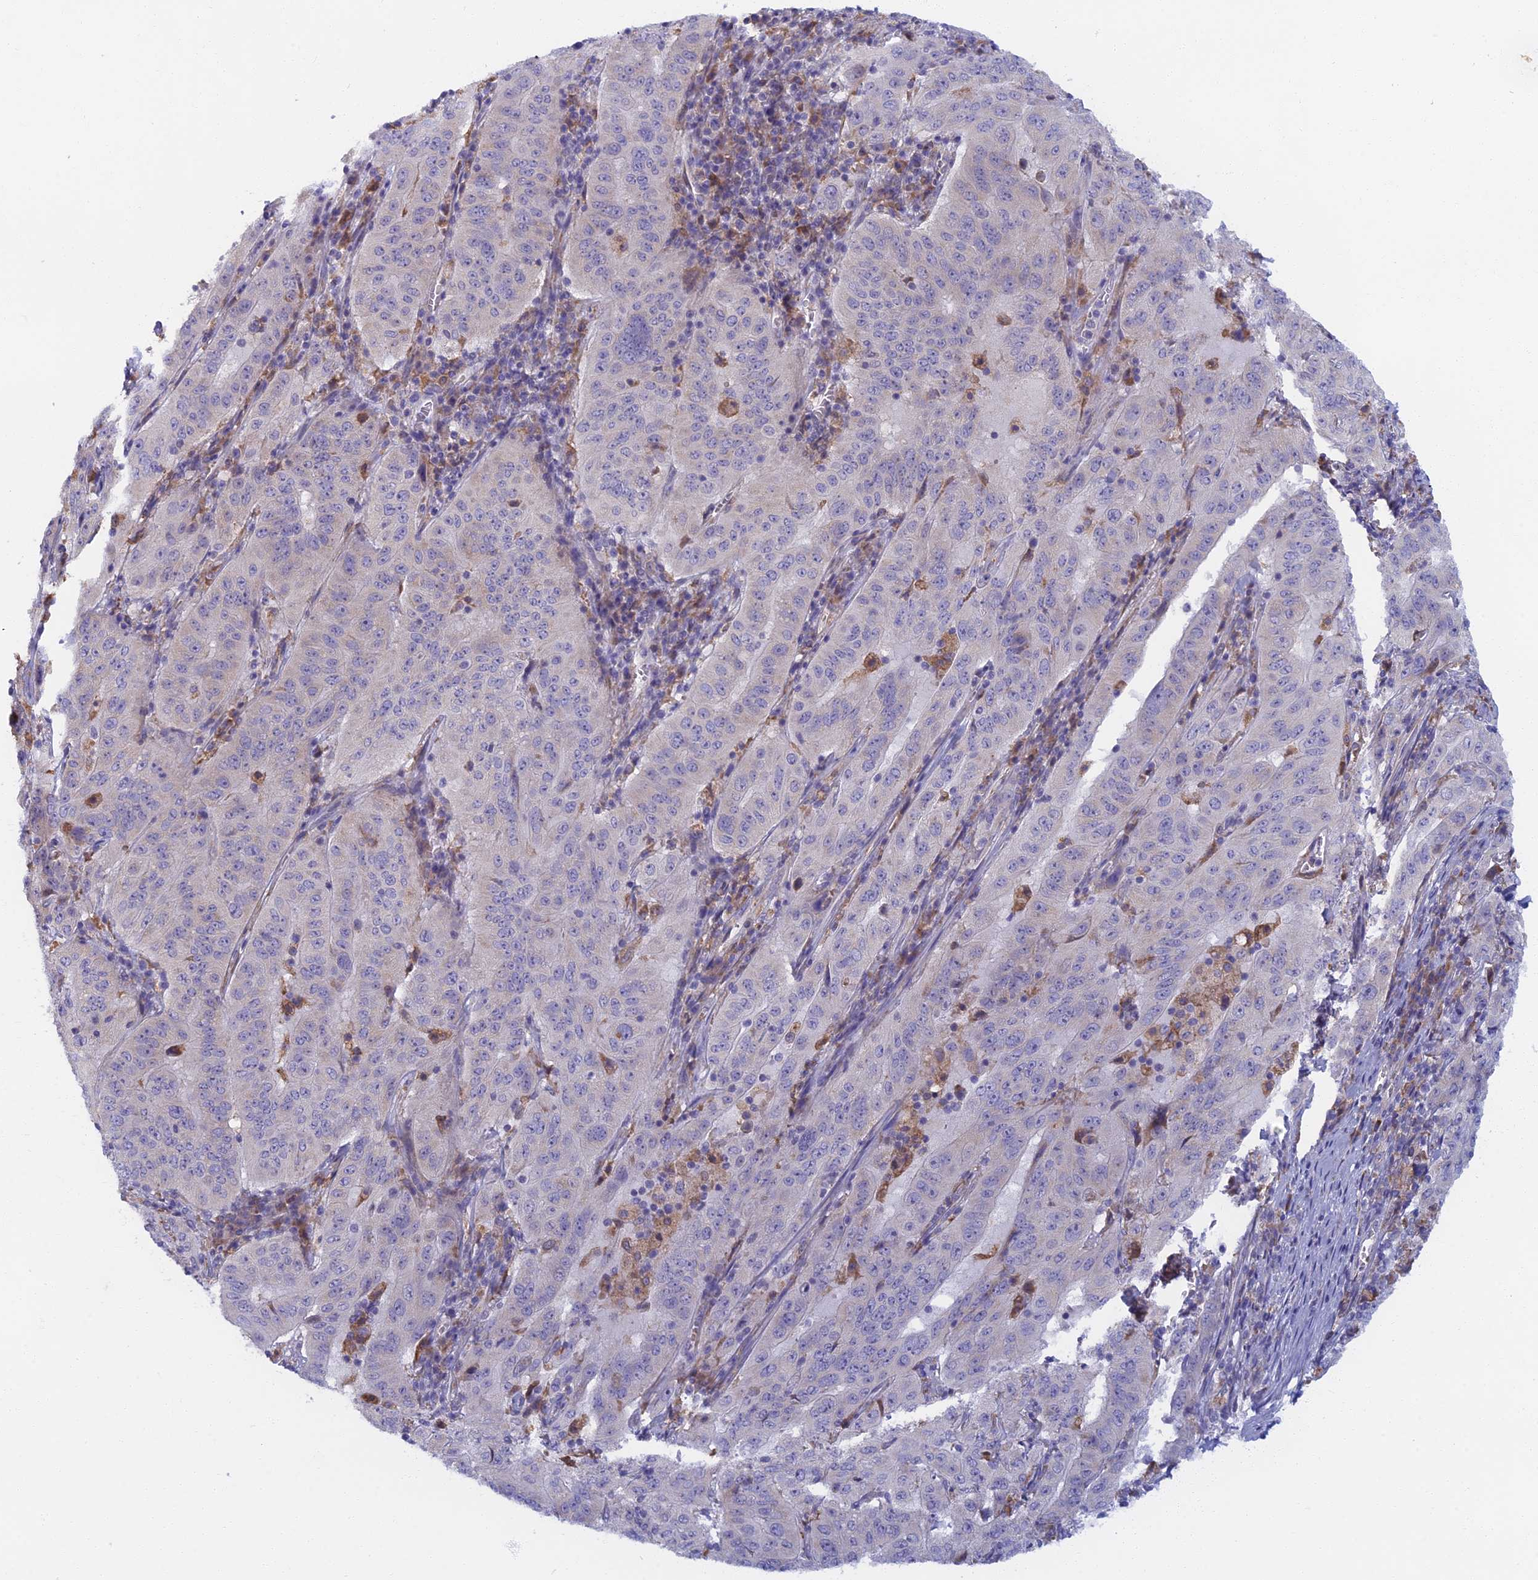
{"staining": {"intensity": "negative", "quantity": "none", "location": "none"}, "tissue": "pancreatic cancer", "cell_type": "Tumor cells", "image_type": "cancer", "snomed": [{"axis": "morphology", "description": "Adenocarcinoma, NOS"}, {"axis": "topography", "description": "Pancreas"}], "caption": "Tumor cells are negative for protein expression in human adenocarcinoma (pancreatic).", "gene": "DDX51", "patient": {"sex": "male", "age": 63}}